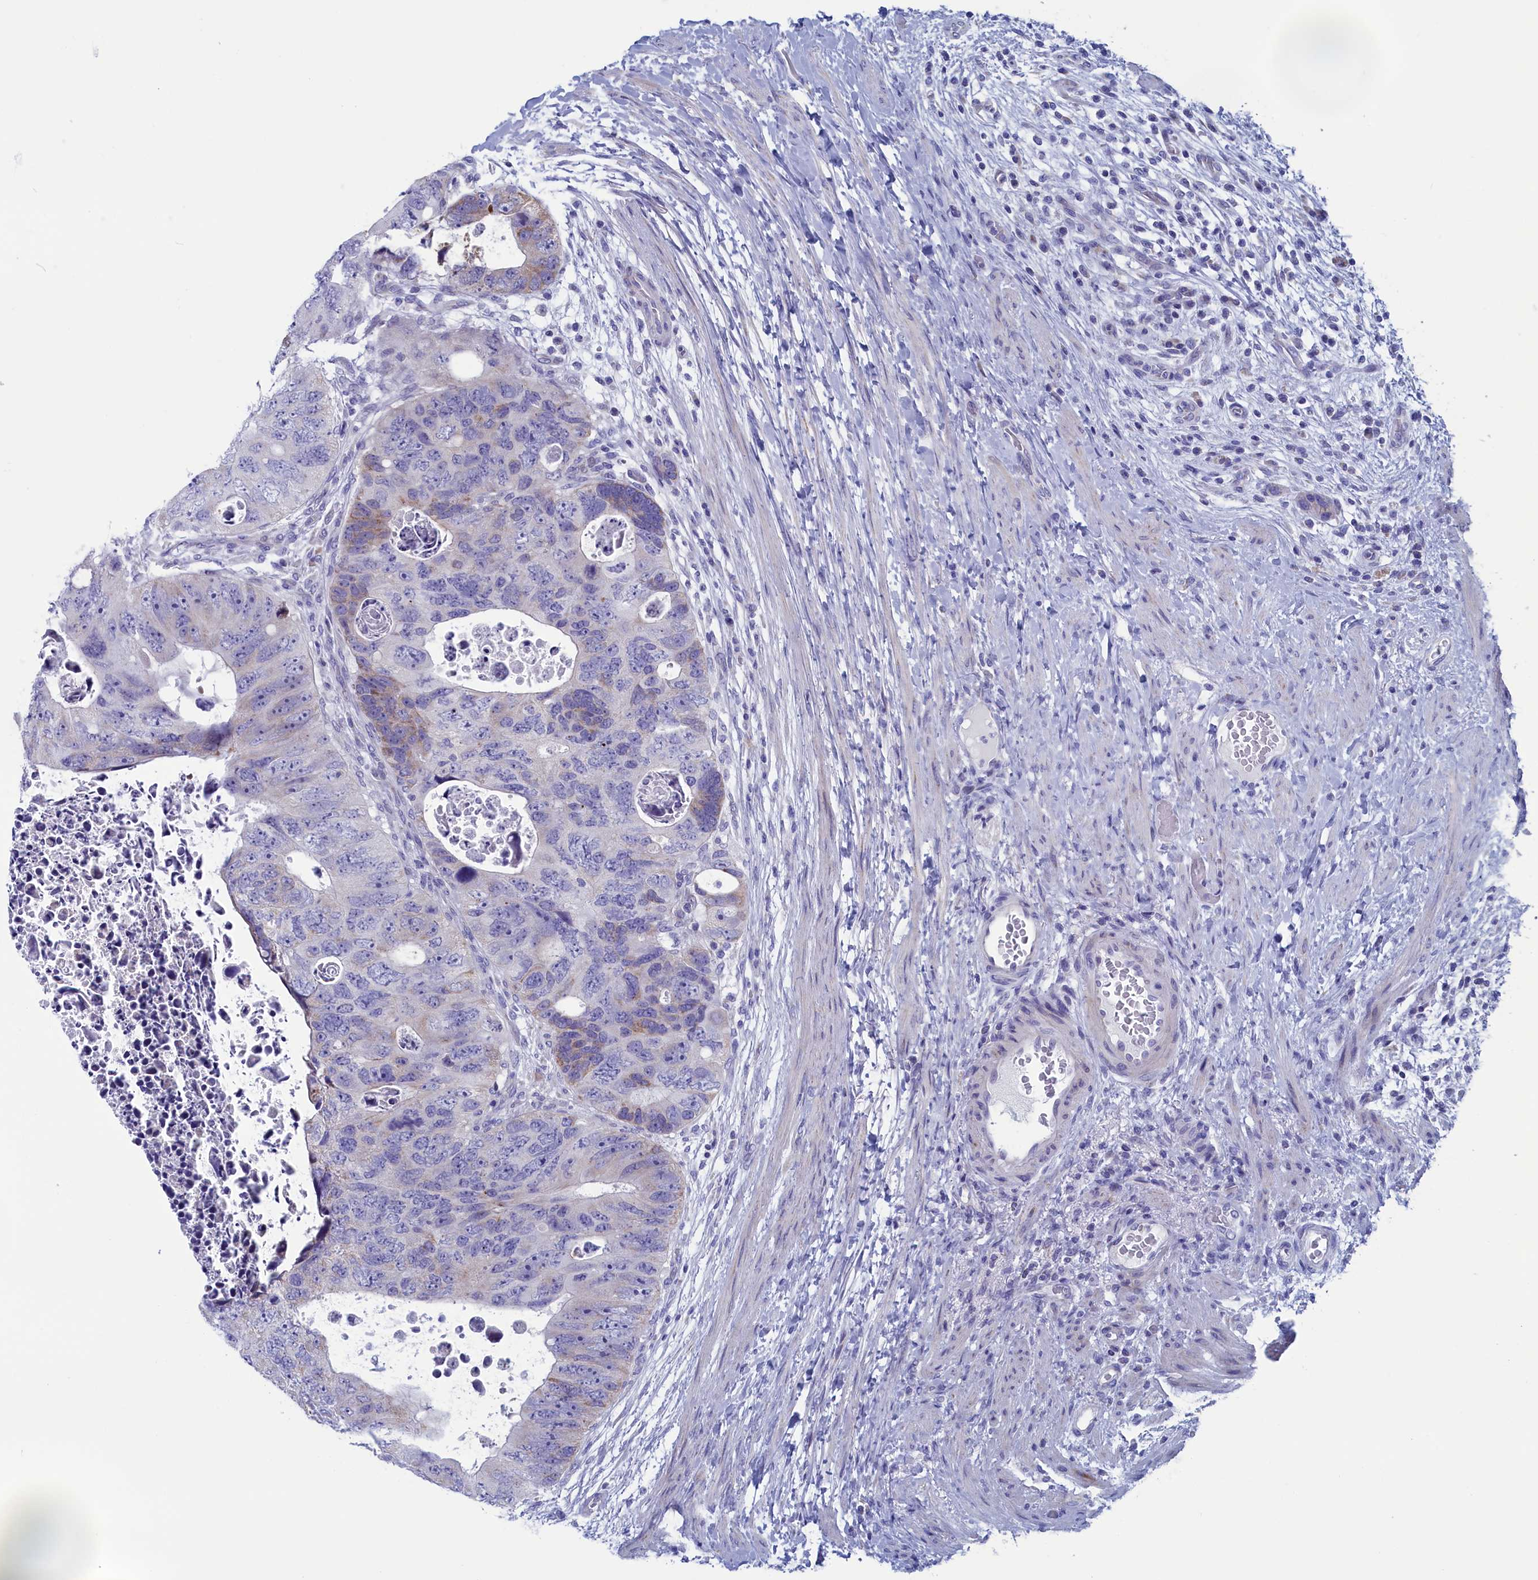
{"staining": {"intensity": "weak", "quantity": "<25%", "location": "cytoplasmic/membranous"}, "tissue": "colorectal cancer", "cell_type": "Tumor cells", "image_type": "cancer", "snomed": [{"axis": "morphology", "description": "Adenocarcinoma, NOS"}, {"axis": "topography", "description": "Rectum"}], "caption": "A high-resolution micrograph shows immunohistochemistry staining of adenocarcinoma (colorectal), which reveals no significant staining in tumor cells.", "gene": "NIBAN3", "patient": {"sex": "male", "age": 59}}